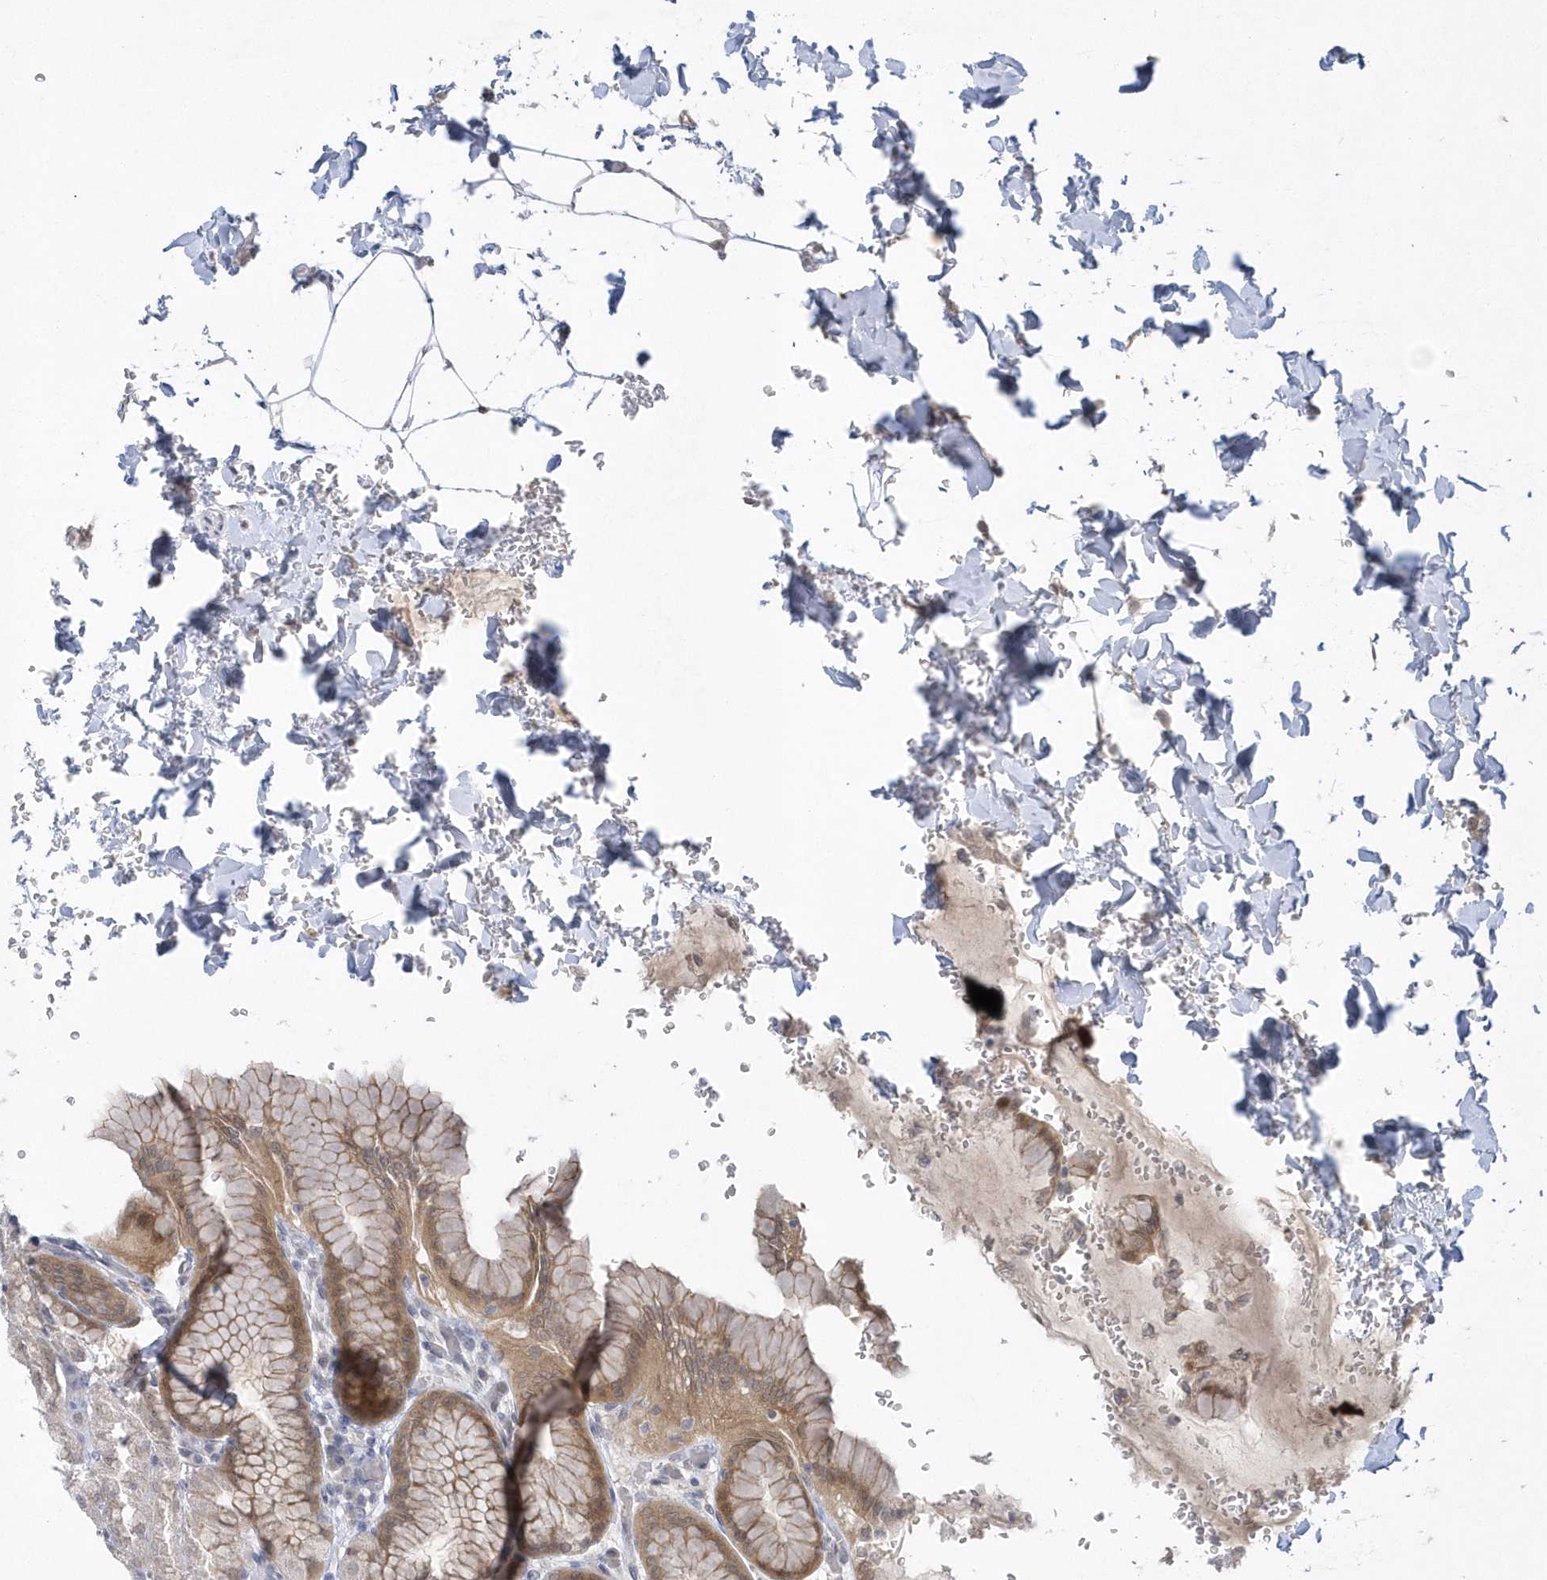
{"staining": {"intensity": "moderate", "quantity": ">75%", "location": "cytoplasmic/membranous,nuclear"}, "tissue": "stomach", "cell_type": "Glandular cells", "image_type": "normal", "snomed": [{"axis": "morphology", "description": "Normal tissue, NOS"}, {"axis": "topography", "description": "Stomach"}], "caption": "This histopathology image reveals immunohistochemistry (IHC) staining of benign stomach, with medium moderate cytoplasmic/membranous,nuclear expression in approximately >75% of glandular cells.", "gene": "ZC3H12D", "patient": {"sex": "male", "age": 42}}